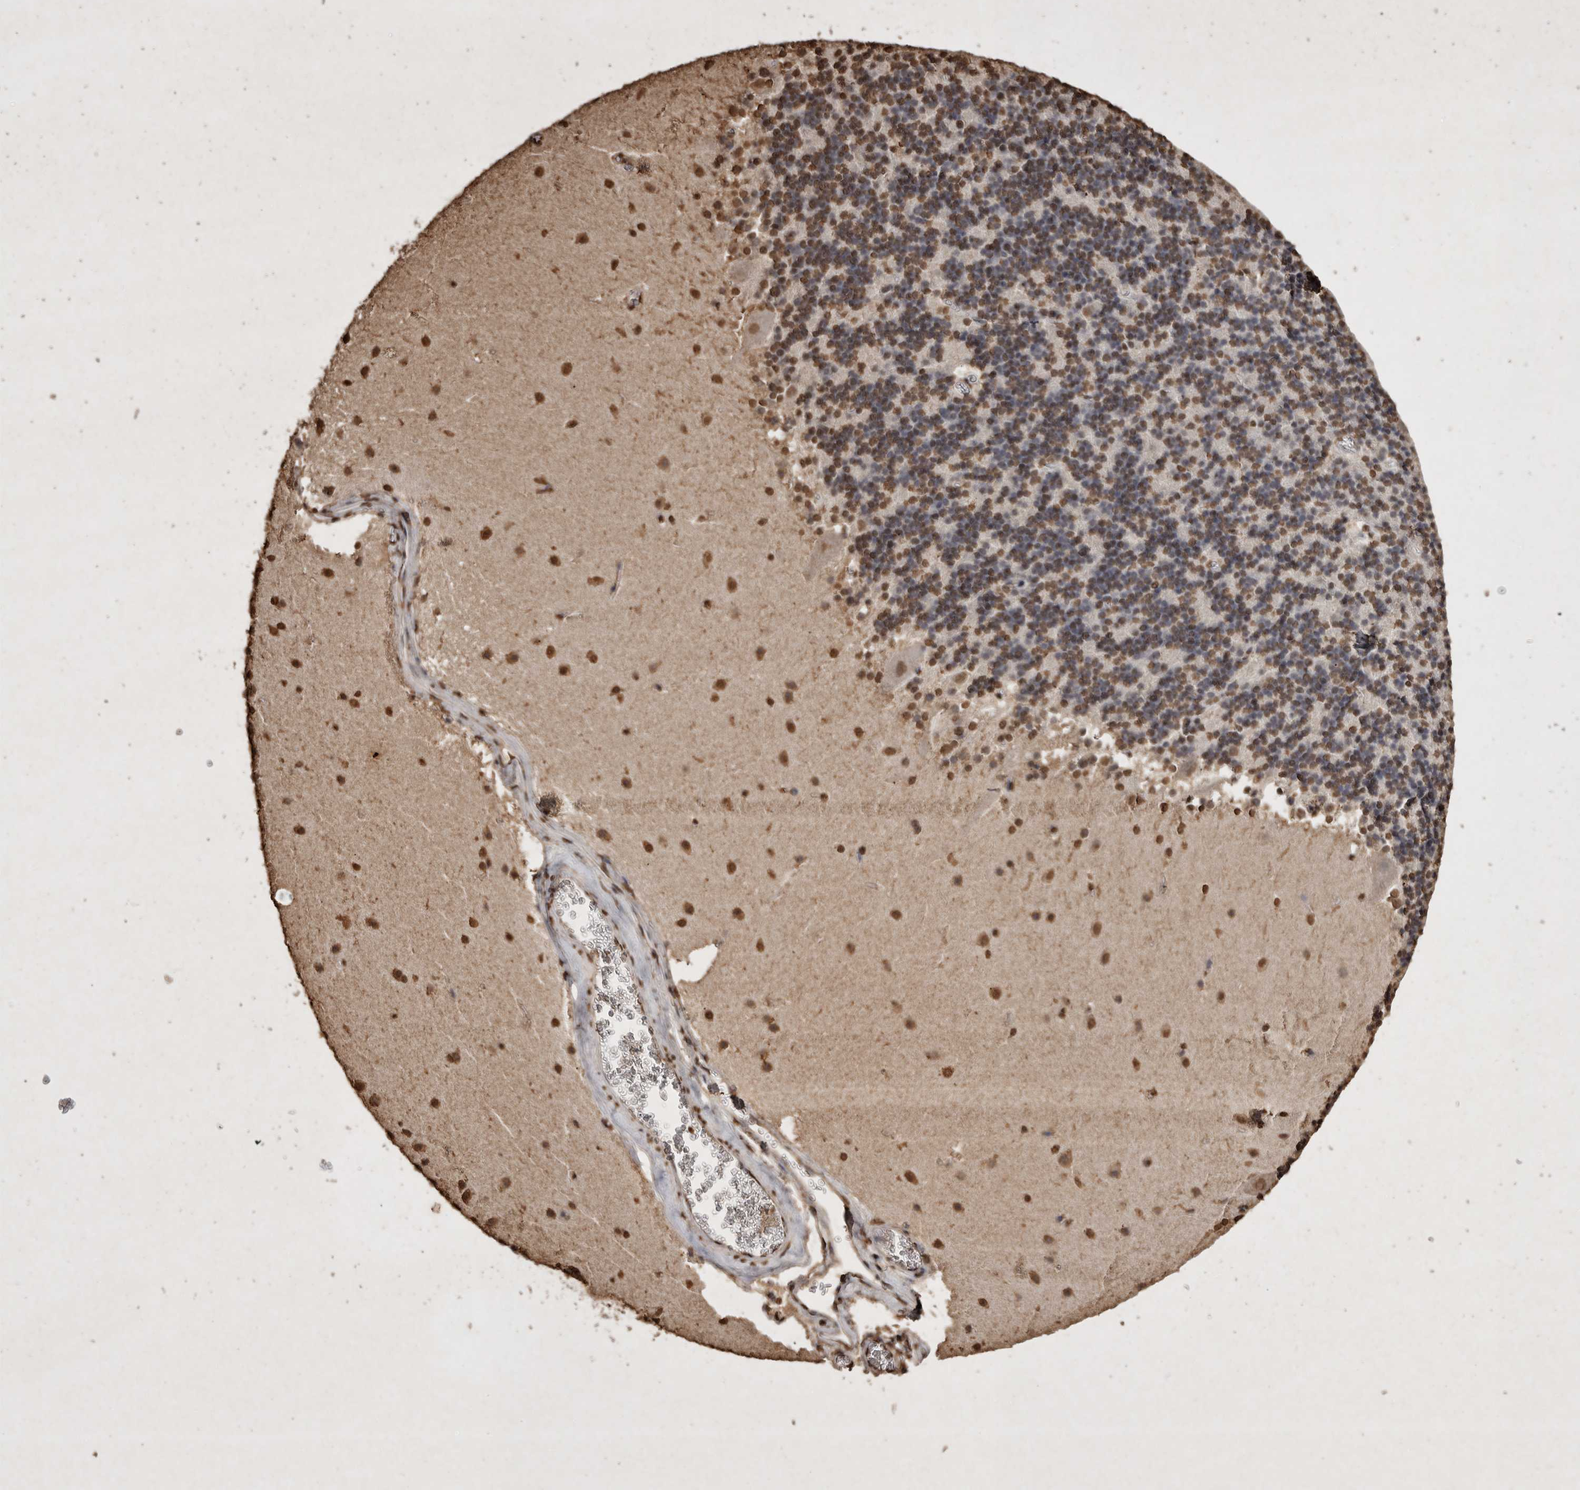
{"staining": {"intensity": "strong", "quantity": "25%-75%", "location": "nuclear"}, "tissue": "cerebellum", "cell_type": "Cells in granular layer", "image_type": "normal", "snomed": [{"axis": "morphology", "description": "Normal tissue, NOS"}, {"axis": "topography", "description": "Cerebellum"}], "caption": "Brown immunohistochemical staining in normal cerebellum reveals strong nuclear staining in about 25%-75% of cells in granular layer.", "gene": "FSTL3", "patient": {"sex": "female", "age": 19}}